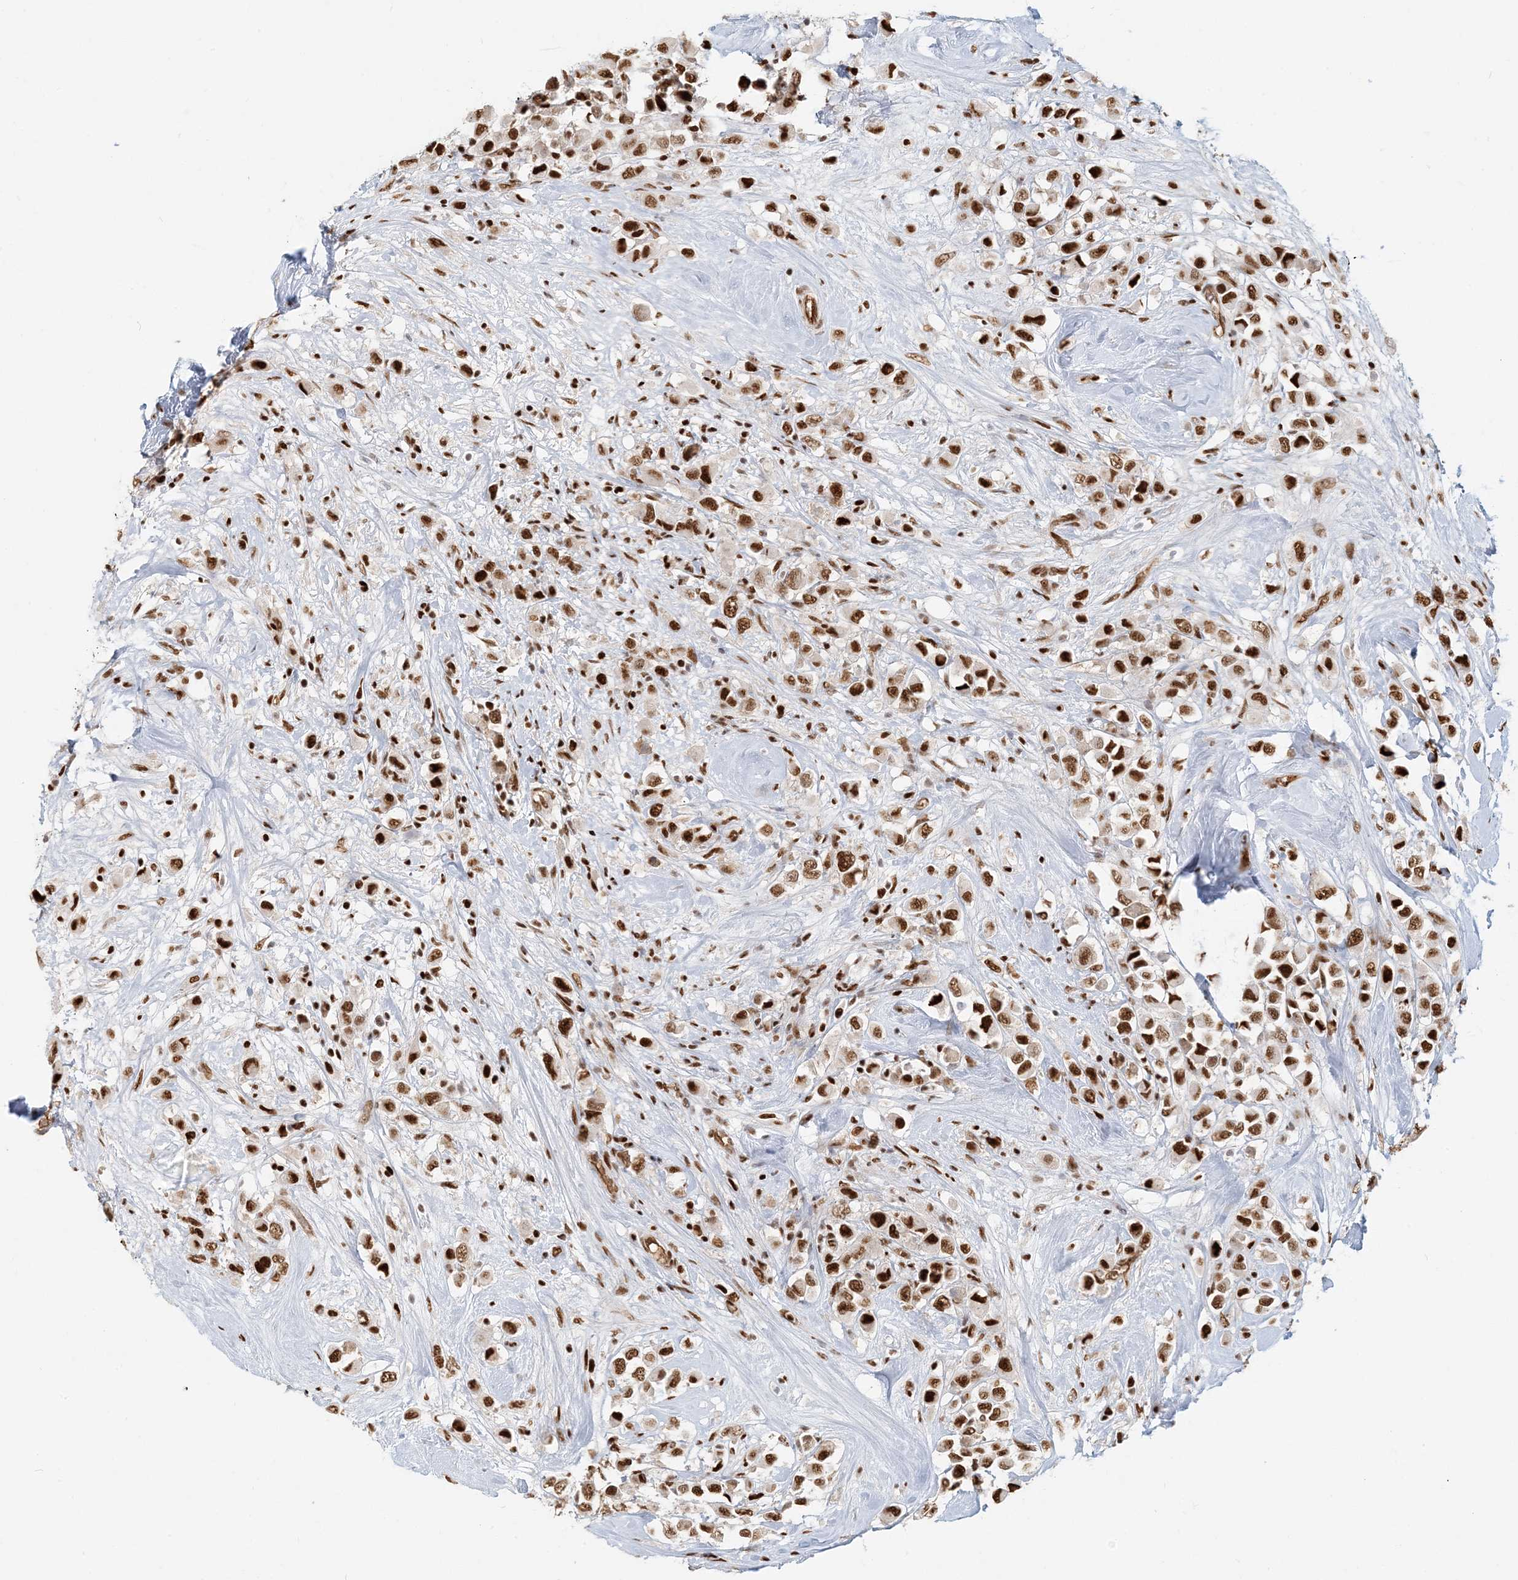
{"staining": {"intensity": "strong", "quantity": ">75%", "location": "nuclear"}, "tissue": "breast cancer", "cell_type": "Tumor cells", "image_type": "cancer", "snomed": [{"axis": "morphology", "description": "Duct carcinoma"}, {"axis": "topography", "description": "Breast"}], "caption": "This is a micrograph of immunohistochemistry staining of breast cancer (invasive ductal carcinoma), which shows strong positivity in the nuclear of tumor cells.", "gene": "CKS2", "patient": {"sex": "female", "age": 61}}